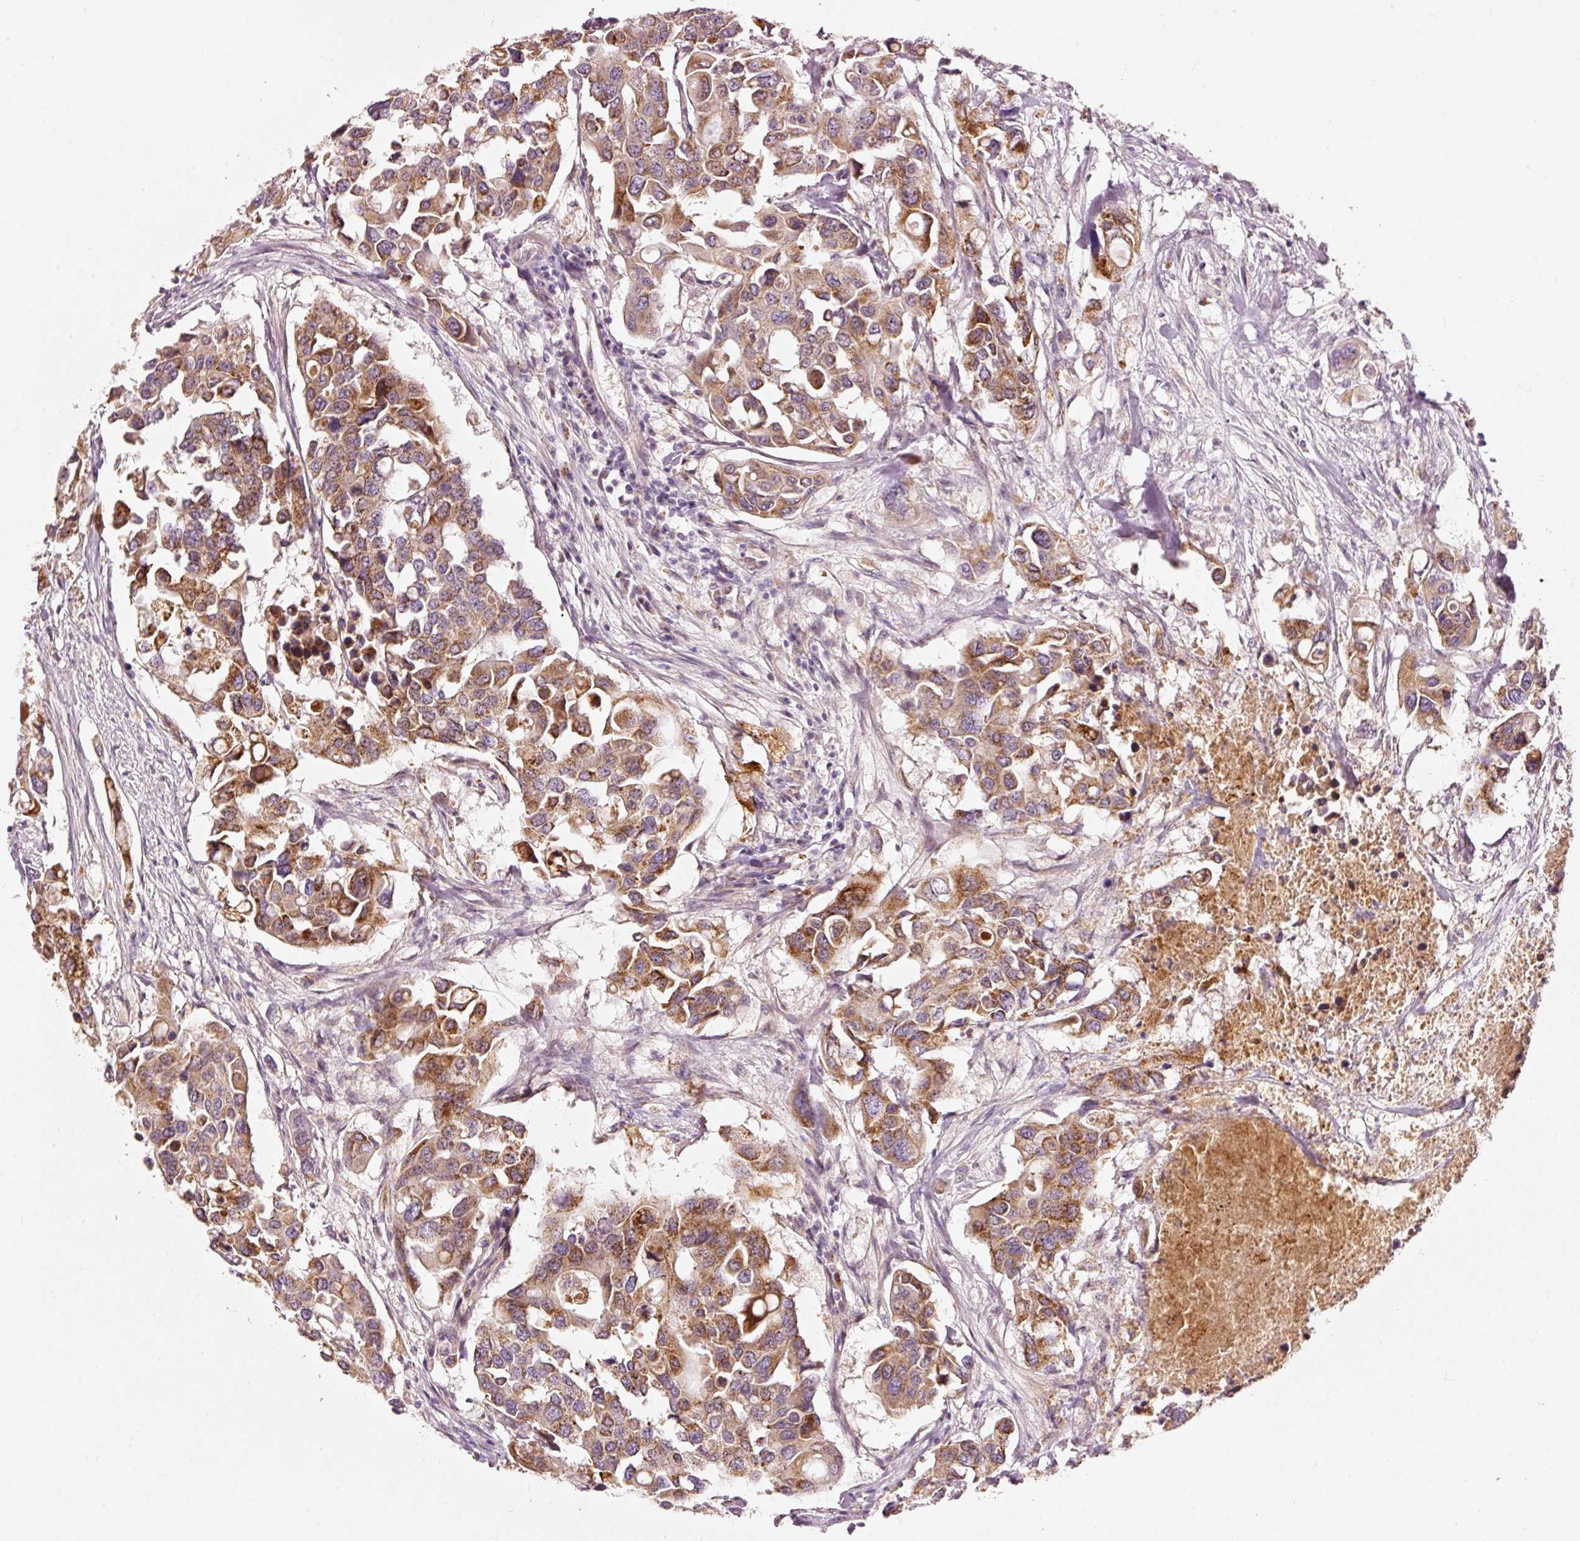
{"staining": {"intensity": "moderate", "quantity": ">75%", "location": "cytoplasmic/membranous"}, "tissue": "colorectal cancer", "cell_type": "Tumor cells", "image_type": "cancer", "snomed": [{"axis": "morphology", "description": "Adenocarcinoma, NOS"}, {"axis": "topography", "description": "Colon"}], "caption": "Moderate cytoplasmic/membranous positivity for a protein is identified in about >75% of tumor cells of colorectal adenocarcinoma using IHC.", "gene": "KLHL21", "patient": {"sex": "male", "age": 77}}